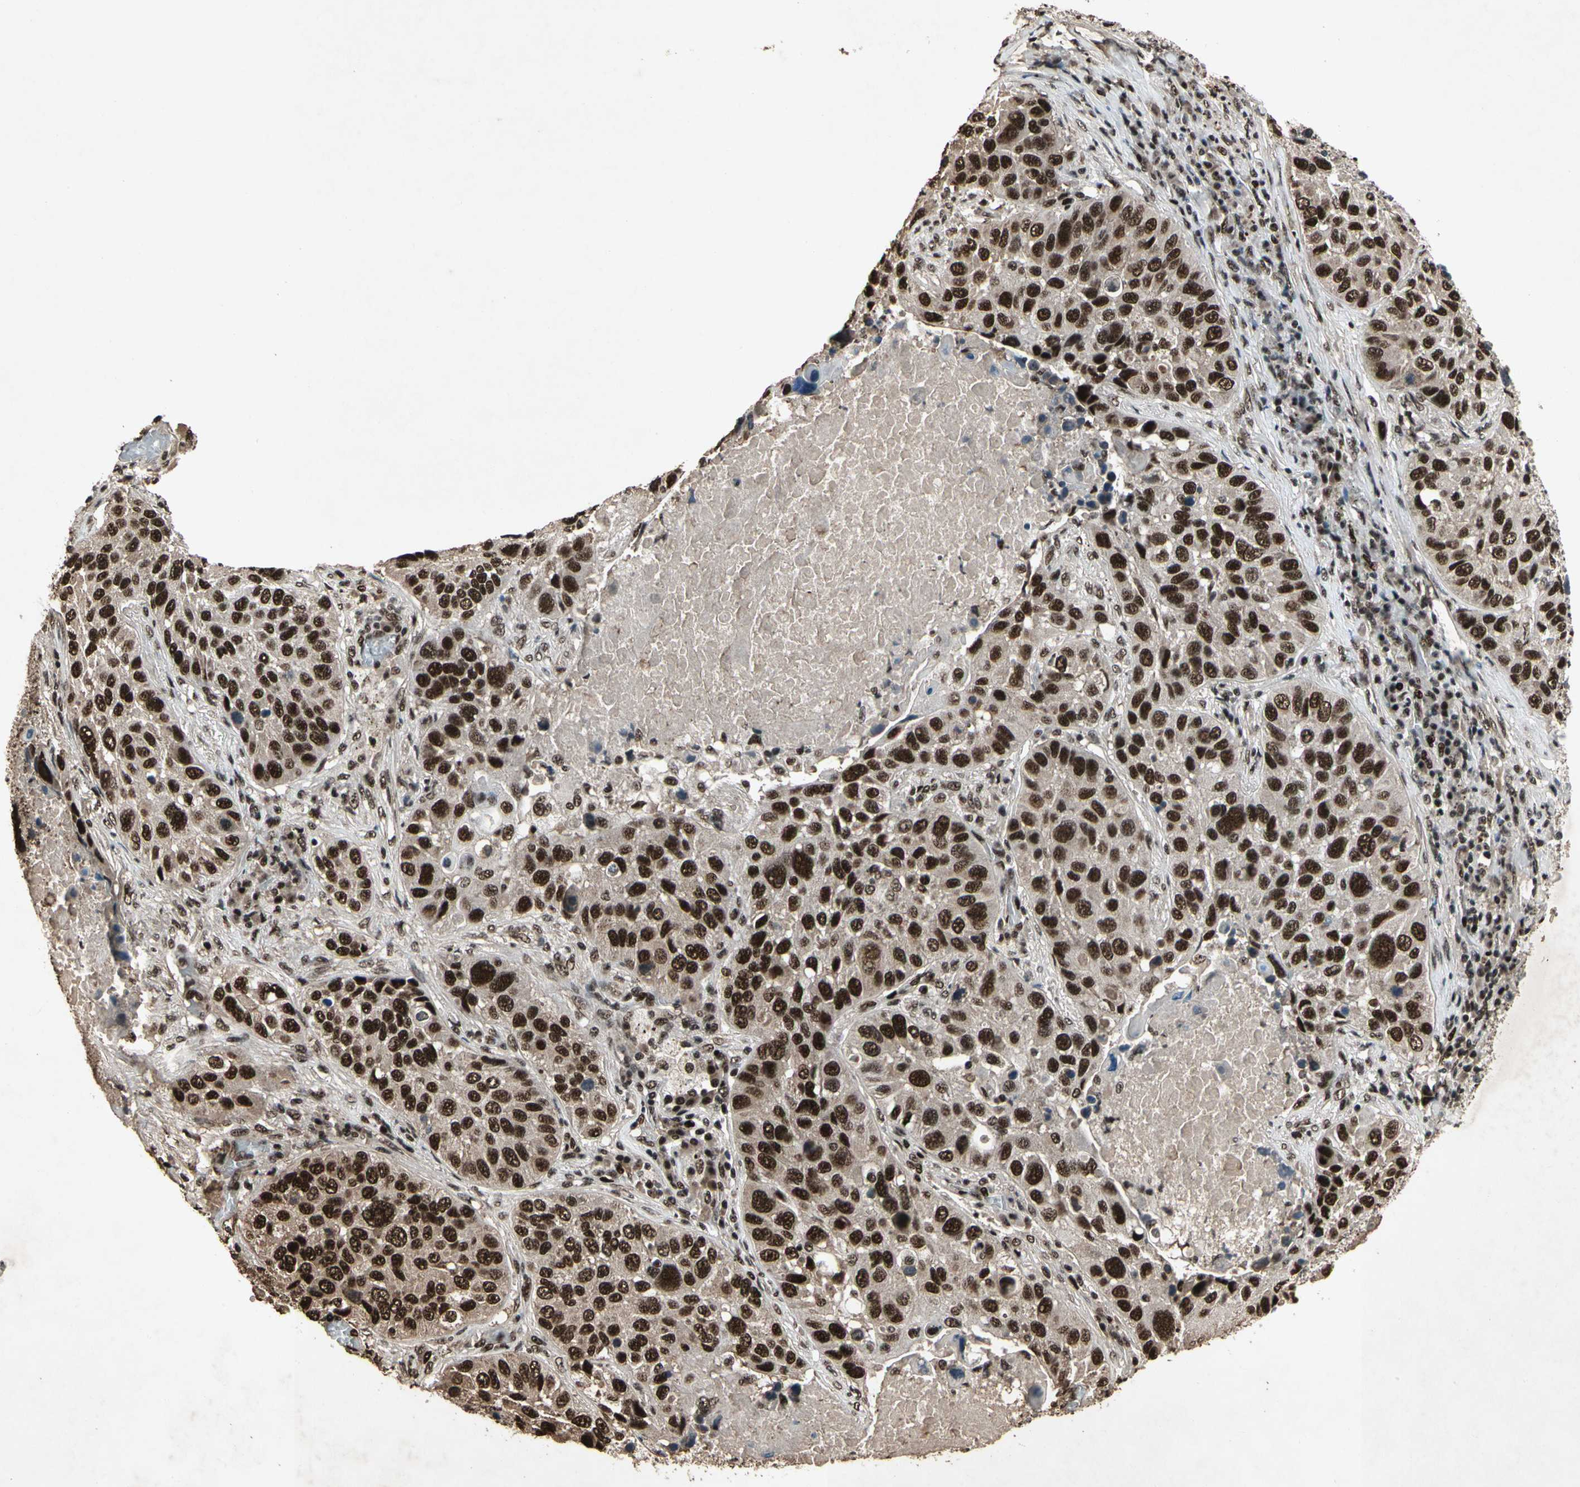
{"staining": {"intensity": "strong", "quantity": ">75%", "location": "nuclear"}, "tissue": "lung cancer", "cell_type": "Tumor cells", "image_type": "cancer", "snomed": [{"axis": "morphology", "description": "Squamous cell carcinoma, NOS"}, {"axis": "topography", "description": "Lung"}], "caption": "High-magnification brightfield microscopy of lung cancer stained with DAB (brown) and counterstained with hematoxylin (blue). tumor cells exhibit strong nuclear staining is identified in about>75% of cells.", "gene": "TBX2", "patient": {"sex": "male", "age": 57}}